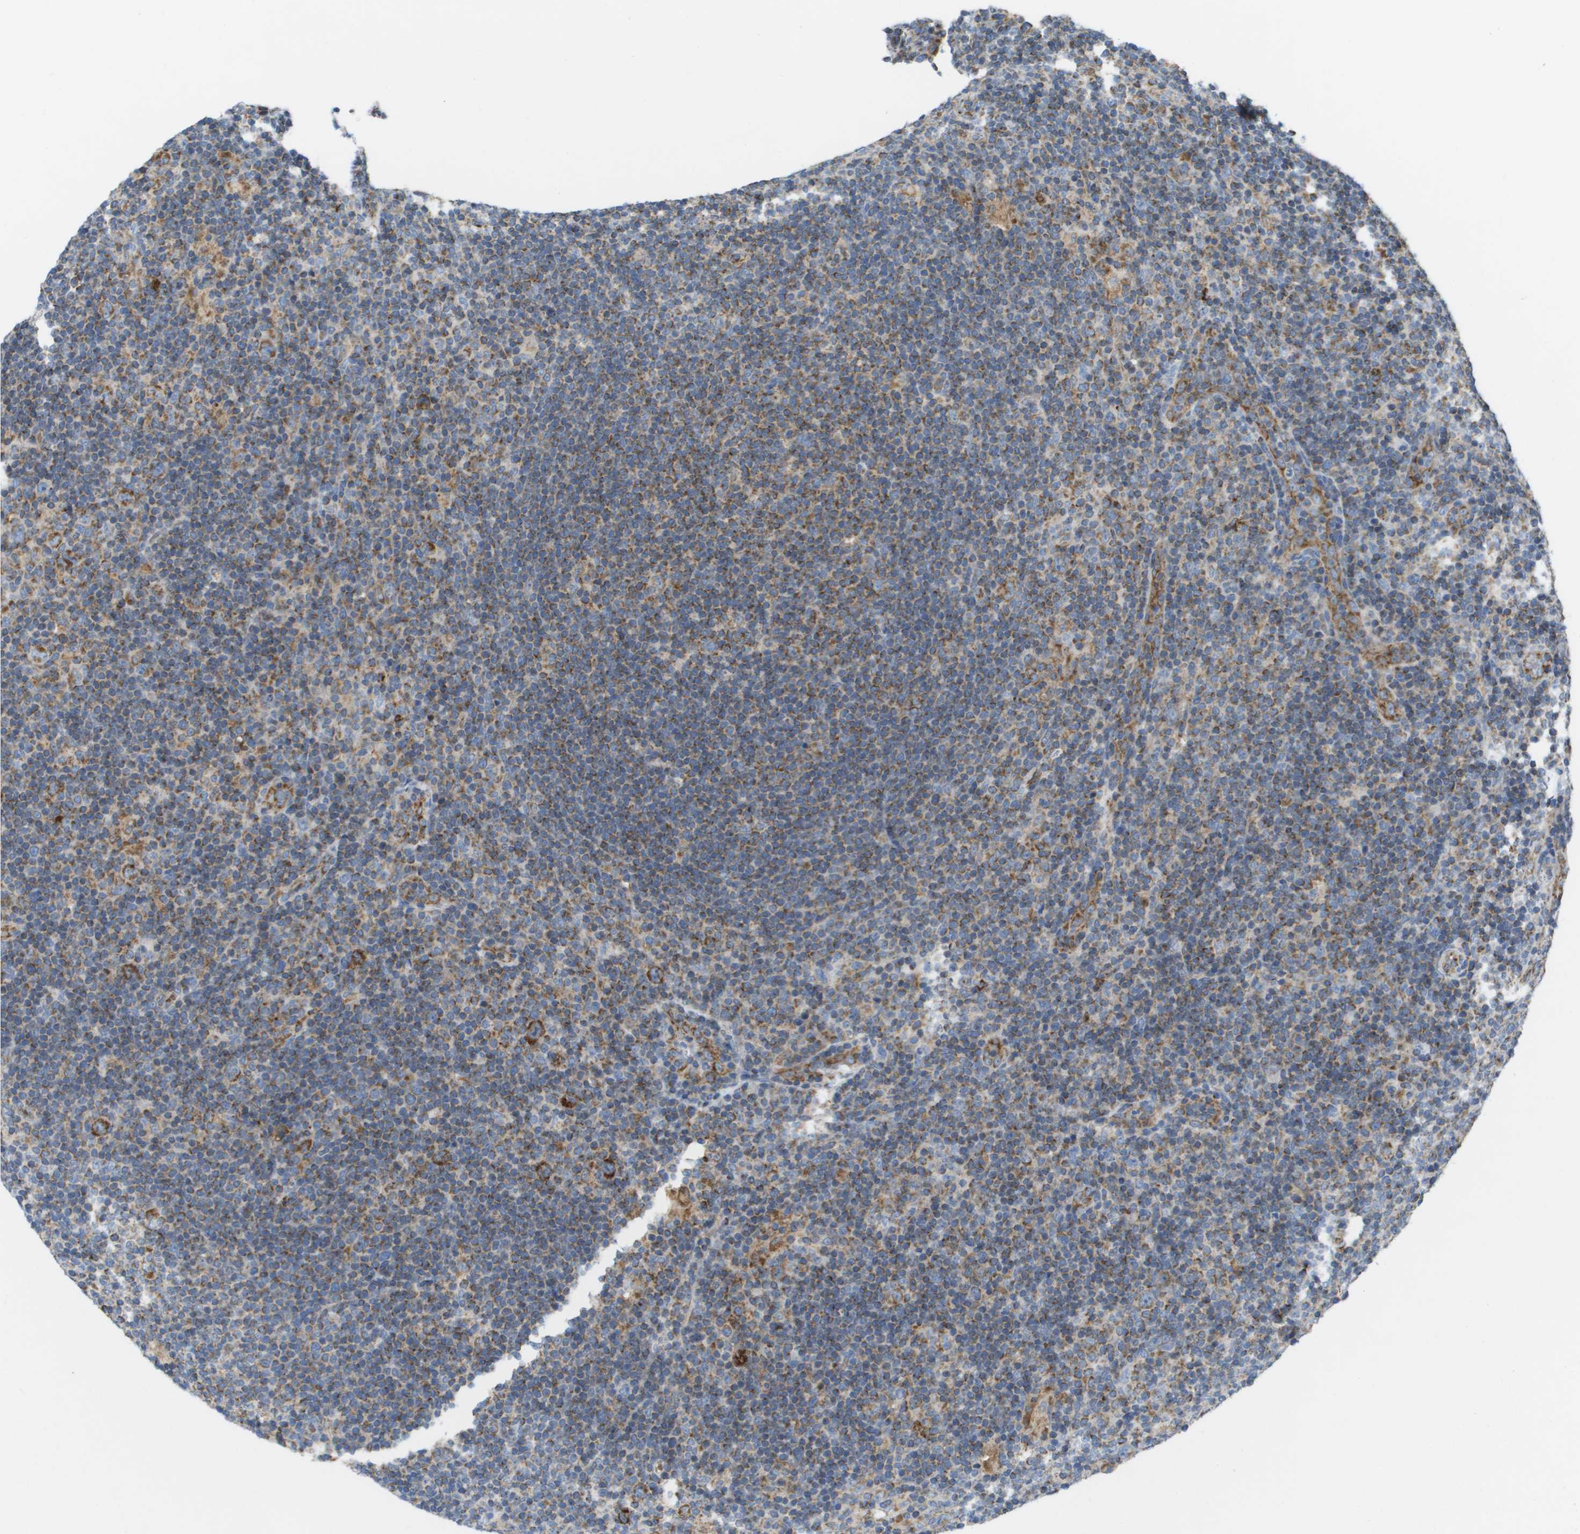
{"staining": {"intensity": "strong", "quantity": ">75%", "location": "cytoplasmic/membranous"}, "tissue": "lymphoma", "cell_type": "Tumor cells", "image_type": "cancer", "snomed": [{"axis": "morphology", "description": "Hodgkin's disease, NOS"}, {"axis": "topography", "description": "Lymph node"}], "caption": "The image displays staining of Hodgkin's disease, revealing strong cytoplasmic/membranous protein positivity (brown color) within tumor cells.", "gene": "FIS1", "patient": {"sex": "female", "age": 57}}